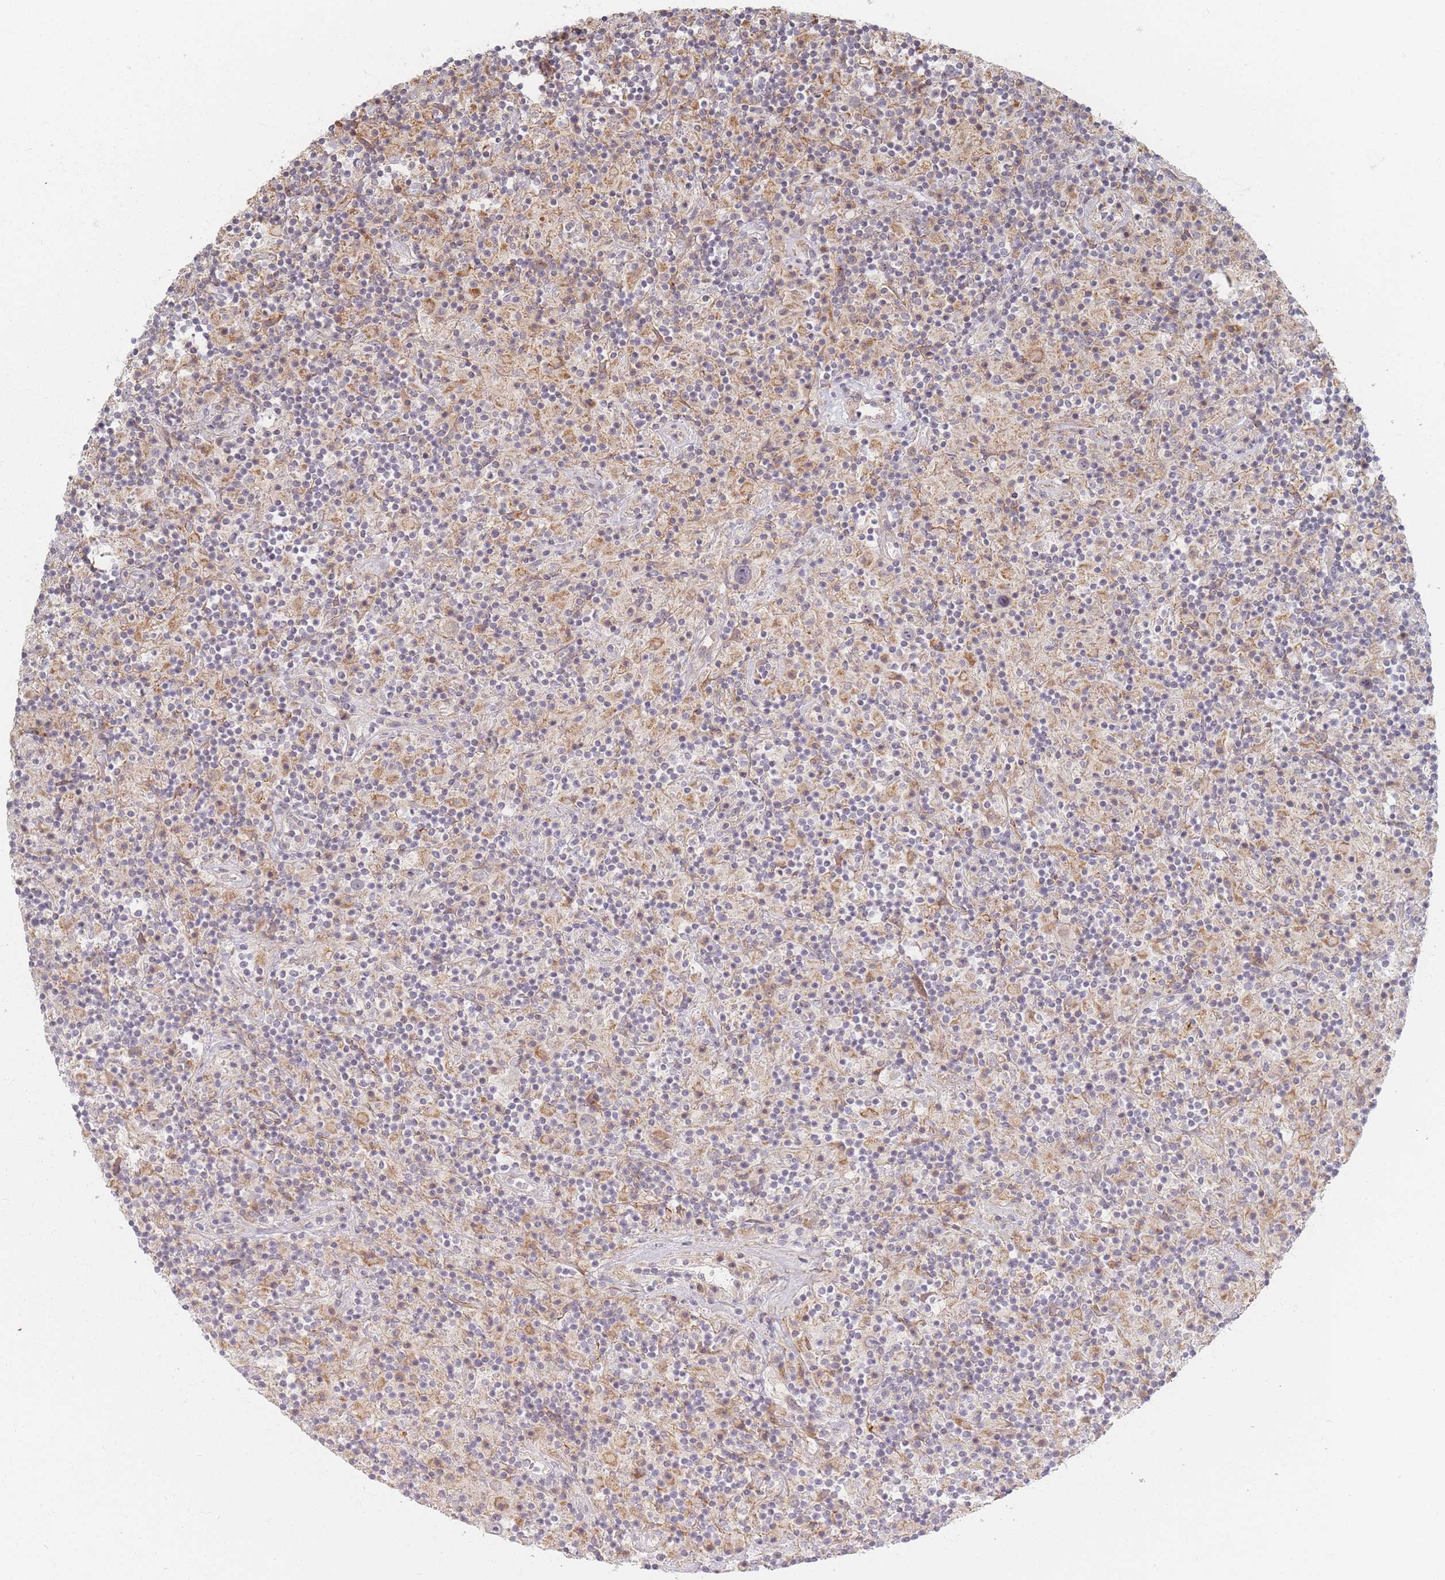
{"staining": {"intensity": "negative", "quantity": "none", "location": "none"}, "tissue": "lymphoma", "cell_type": "Tumor cells", "image_type": "cancer", "snomed": [{"axis": "morphology", "description": "Hodgkin's disease, NOS"}, {"axis": "topography", "description": "Lymph node"}], "caption": "This is an immunohistochemistry (IHC) histopathology image of human Hodgkin's disease. There is no expression in tumor cells.", "gene": "ZKSCAN7", "patient": {"sex": "male", "age": 70}}